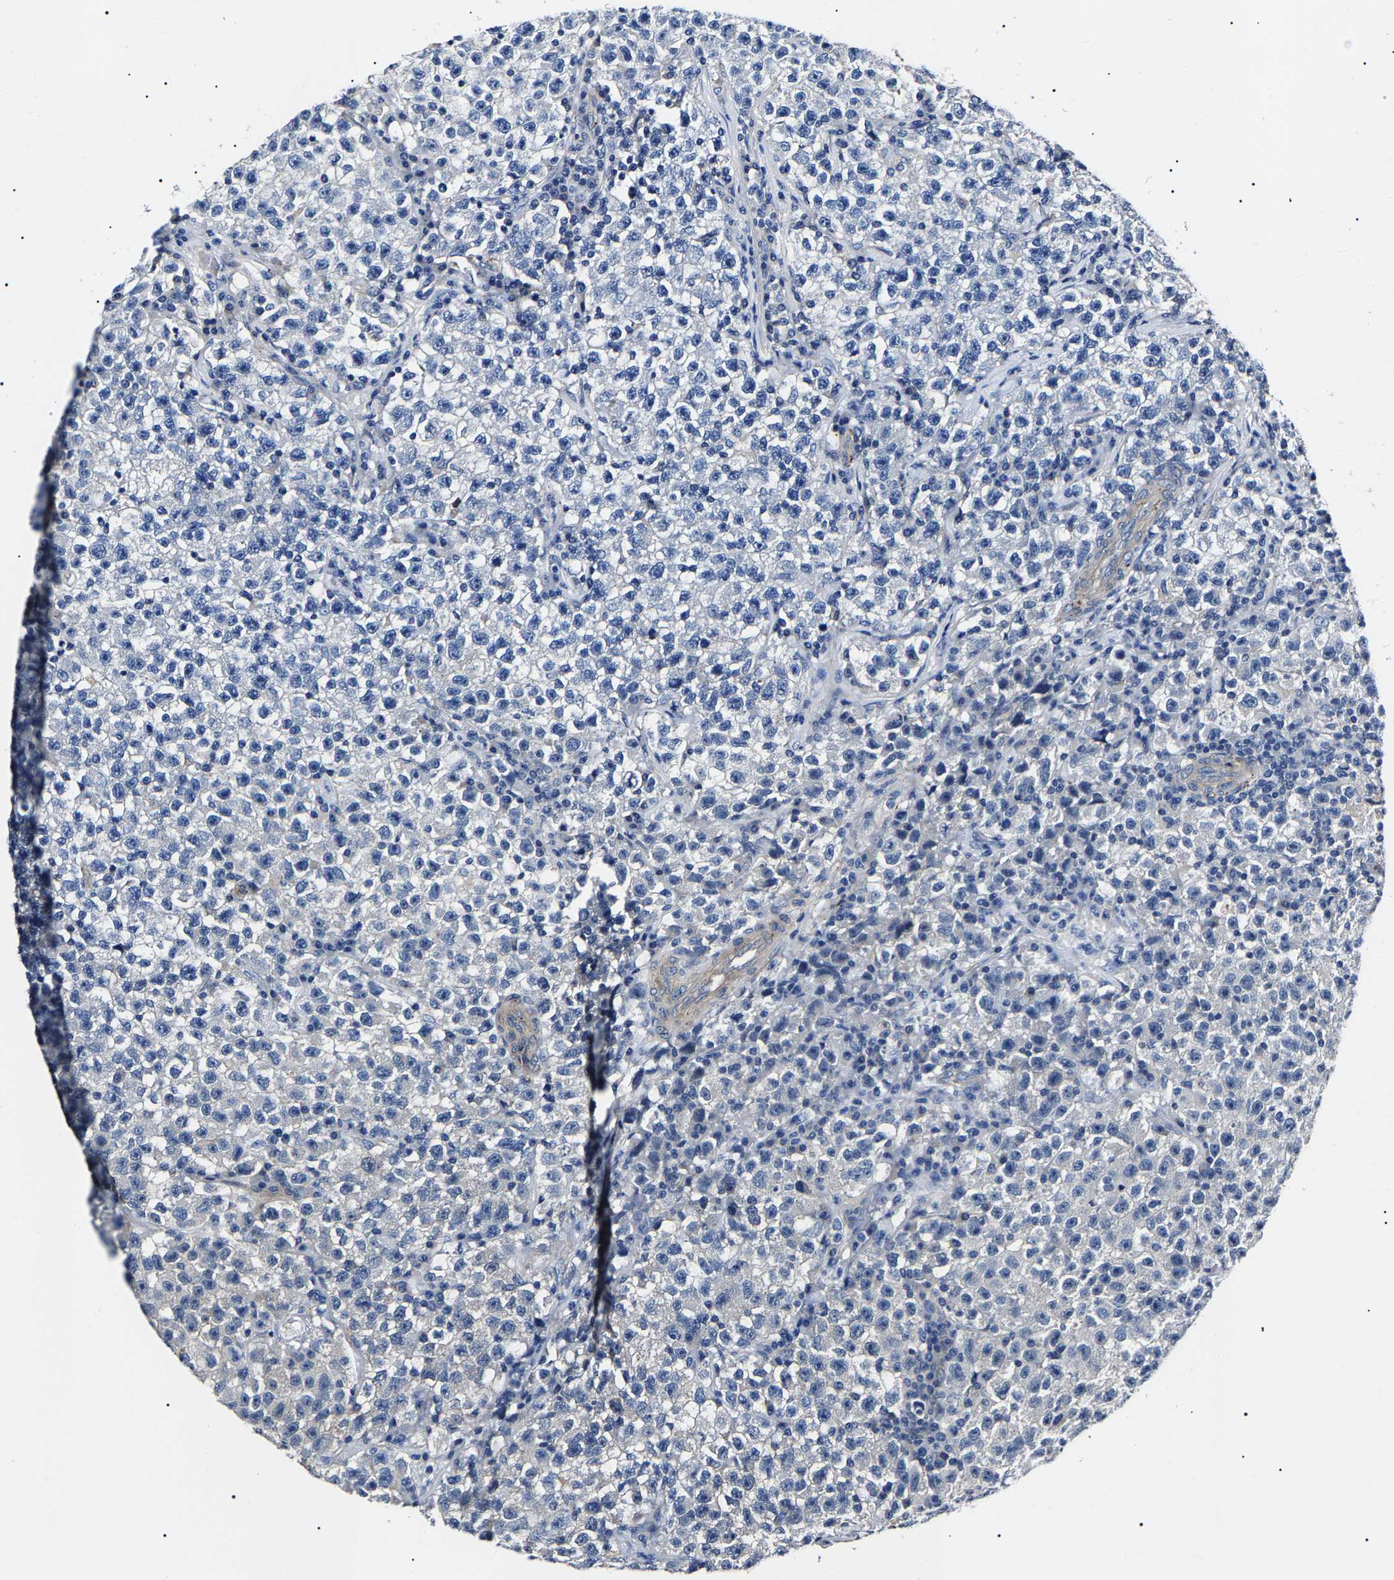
{"staining": {"intensity": "negative", "quantity": "none", "location": "none"}, "tissue": "testis cancer", "cell_type": "Tumor cells", "image_type": "cancer", "snomed": [{"axis": "morphology", "description": "Seminoma, NOS"}, {"axis": "topography", "description": "Testis"}], "caption": "This is an immunohistochemistry (IHC) micrograph of testis cancer. There is no positivity in tumor cells.", "gene": "KLHL42", "patient": {"sex": "male", "age": 22}}